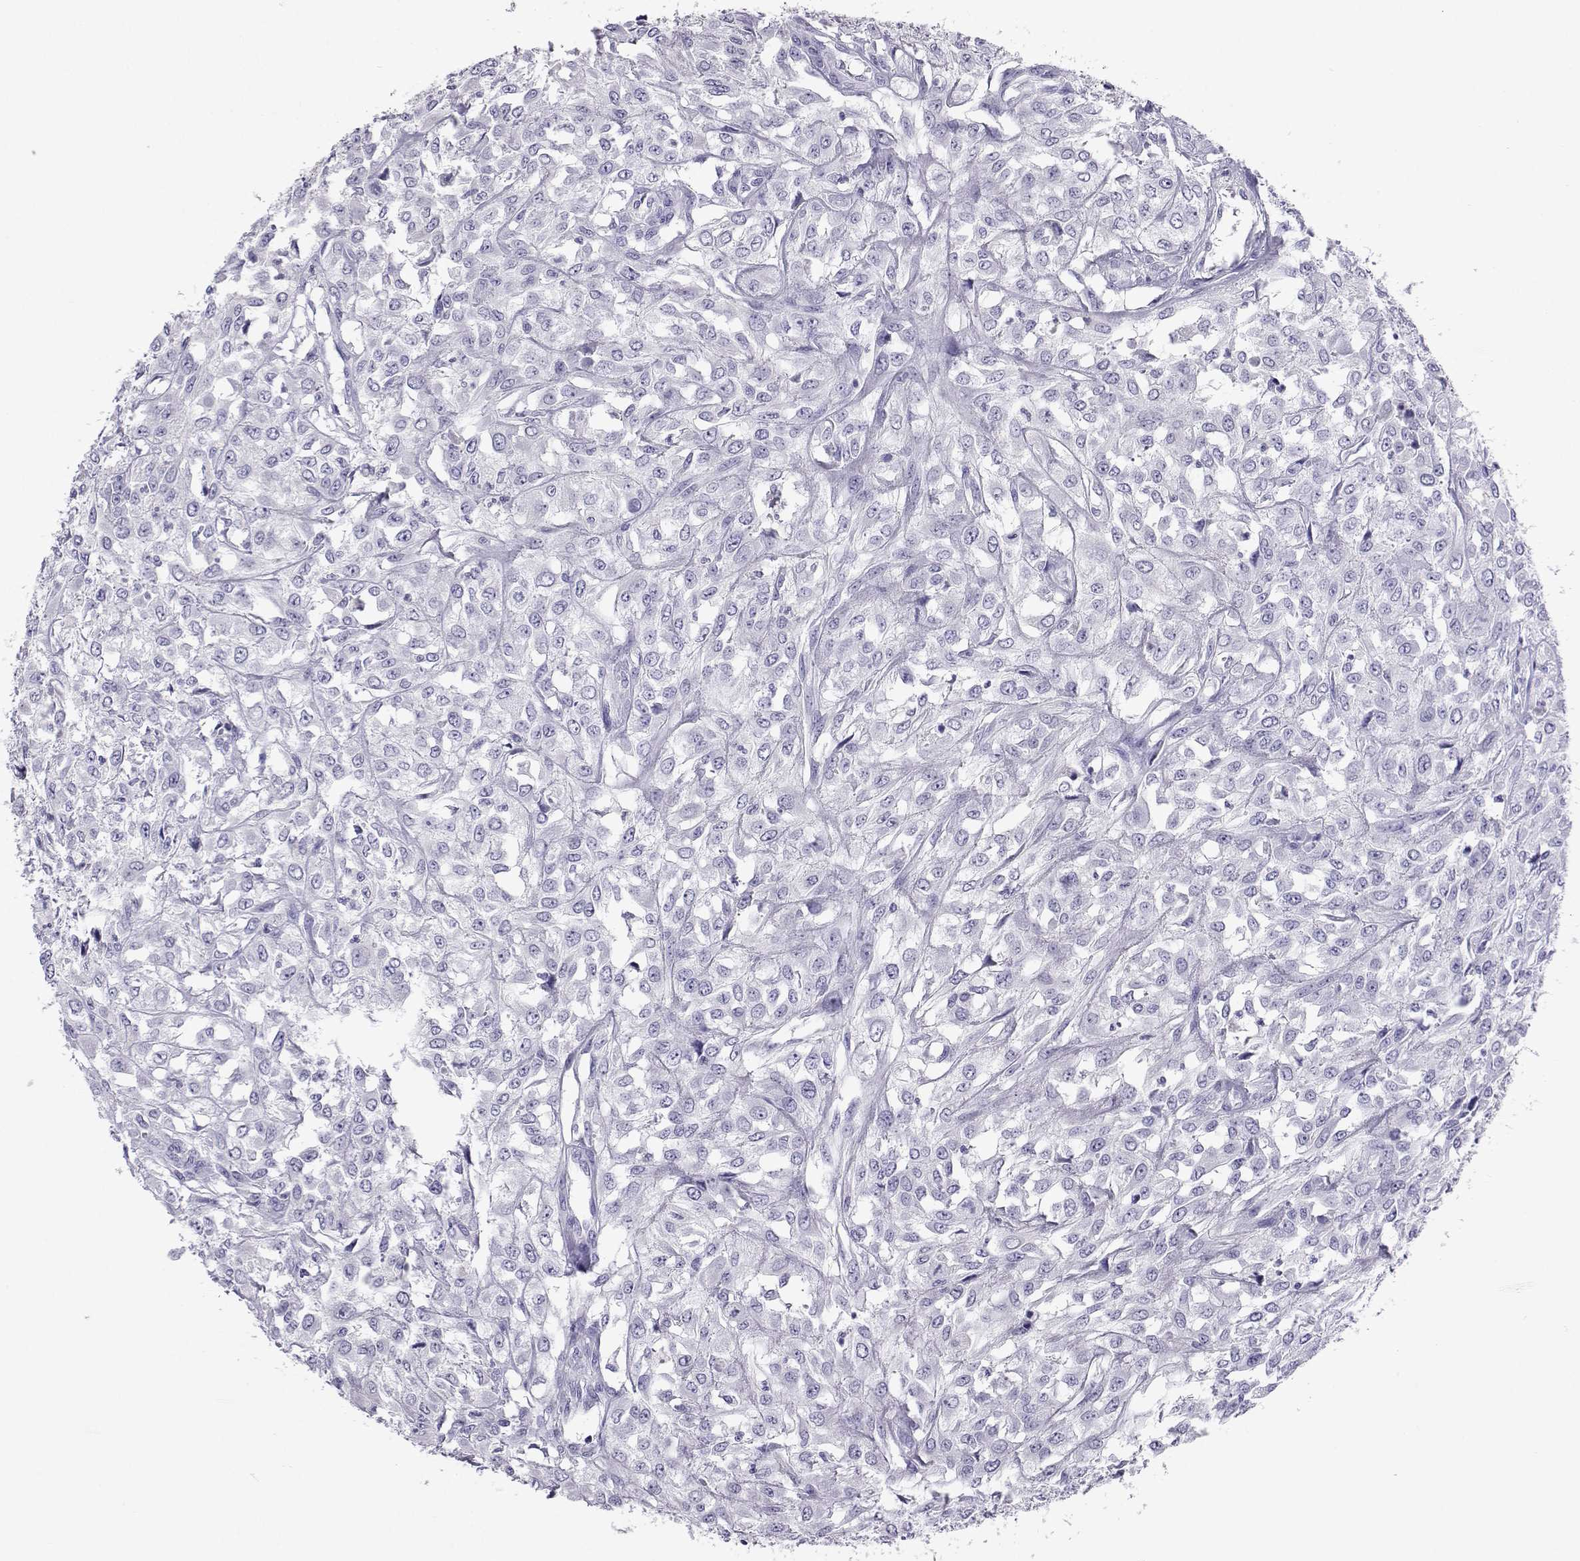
{"staining": {"intensity": "negative", "quantity": "none", "location": "none"}, "tissue": "urothelial cancer", "cell_type": "Tumor cells", "image_type": "cancer", "snomed": [{"axis": "morphology", "description": "Urothelial carcinoma, High grade"}, {"axis": "topography", "description": "Urinary bladder"}], "caption": "This is an IHC histopathology image of human urothelial cancer. There is no staining in tumor cells.", "gene": "PLIN4", "patient": {"sex": "male", "age": 67}}